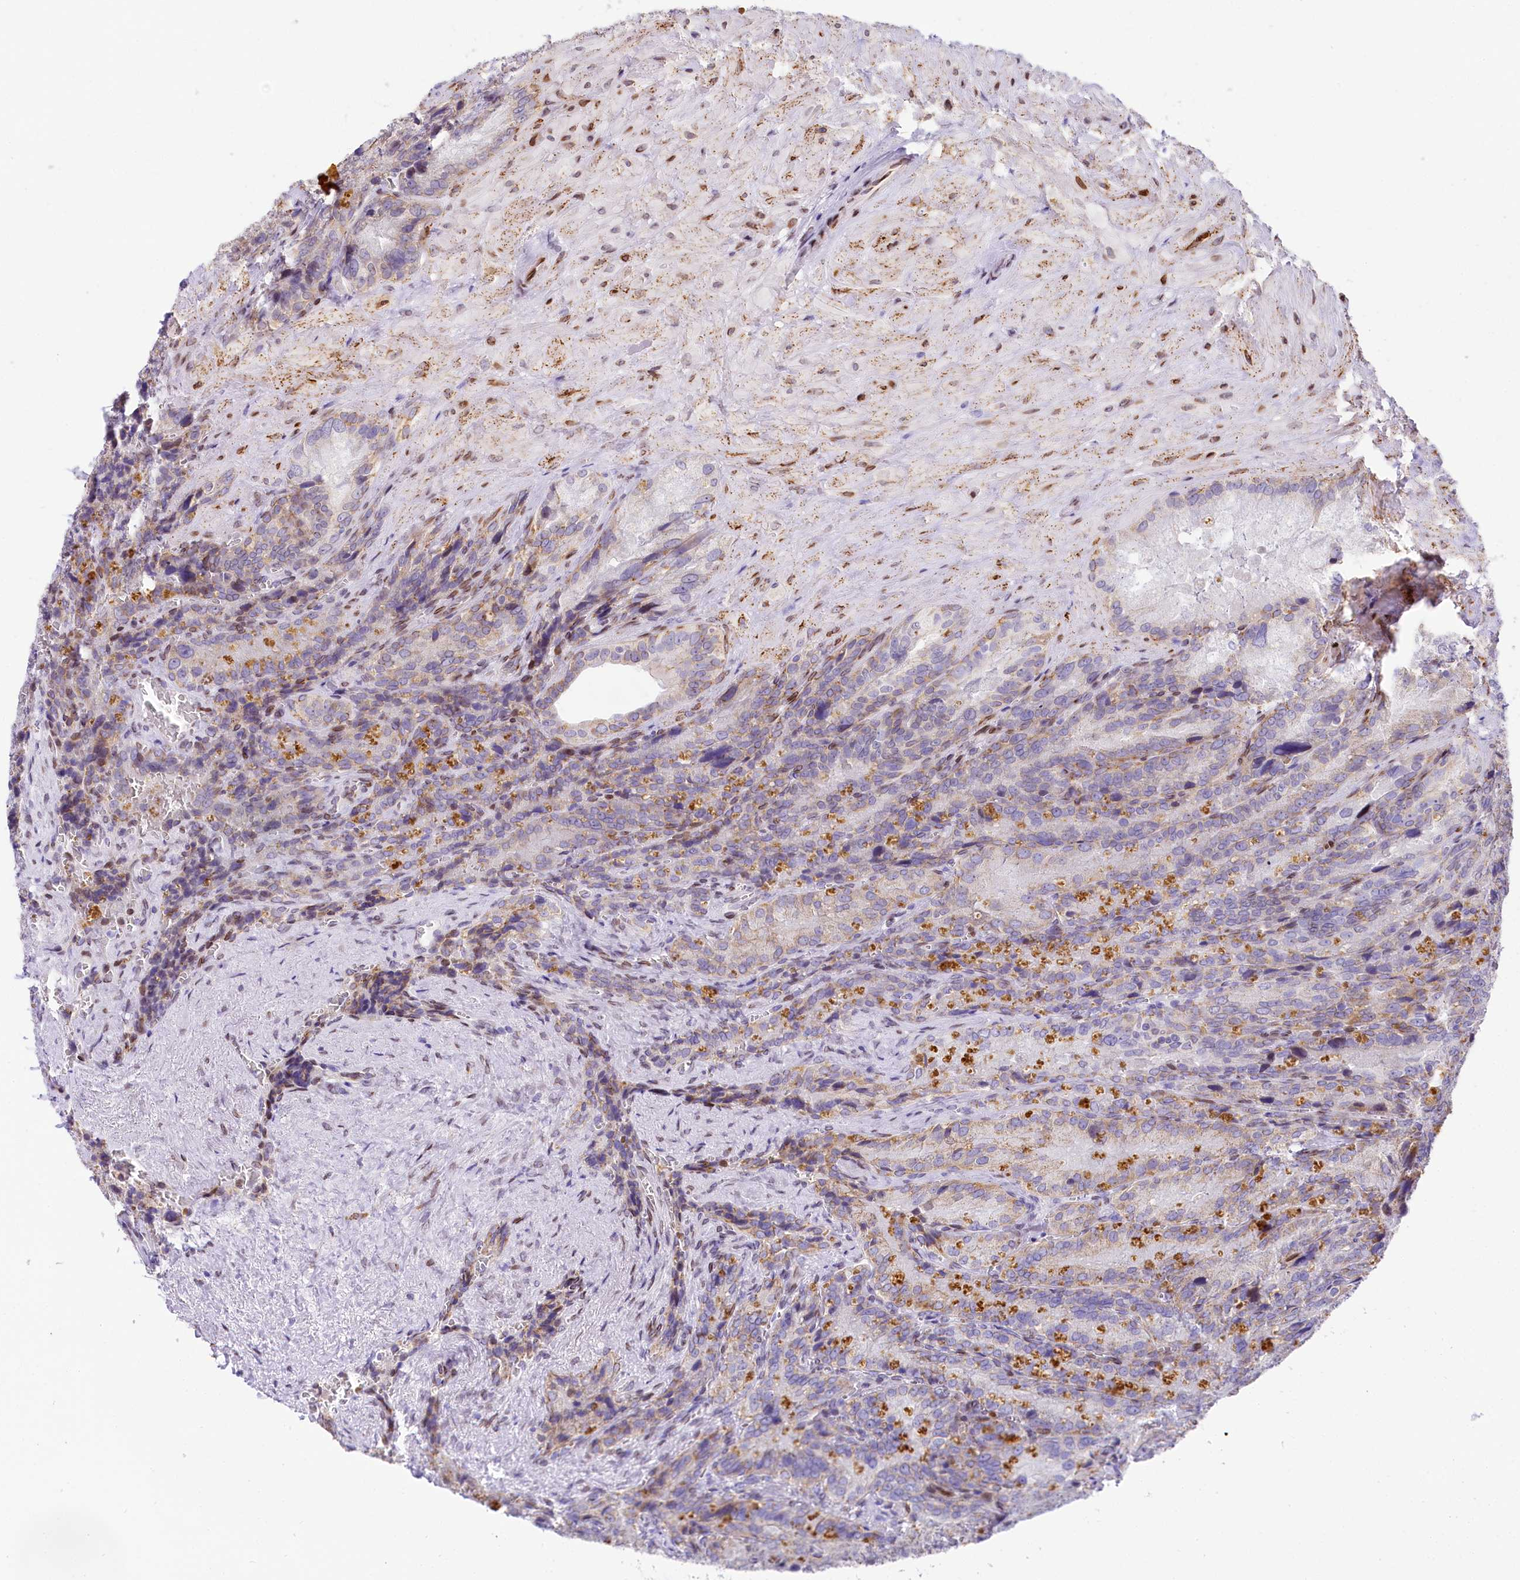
{"staining": {"intensity": "negative", "quantity": "none", "location": "none"}, "tissue": "seminal vesicle", "cell_type": "Glandular cells", "image_type": "normal", "snomed": [{"axis": "morphology", "description": "Normal tissue, NOS"}, {"axis": "topography", "description": "Seminal veicle"}], "caption": "Immunohistochemistry (IHC) micrograph of benign seminal vesicle: seminal vesicle stained with DAB (3,3'-diaminobenzidine) shows no significant protein positivity in glandular cells.", "gene": "PPIP5K2", "patient": {"sex": "male", "age": 62}}